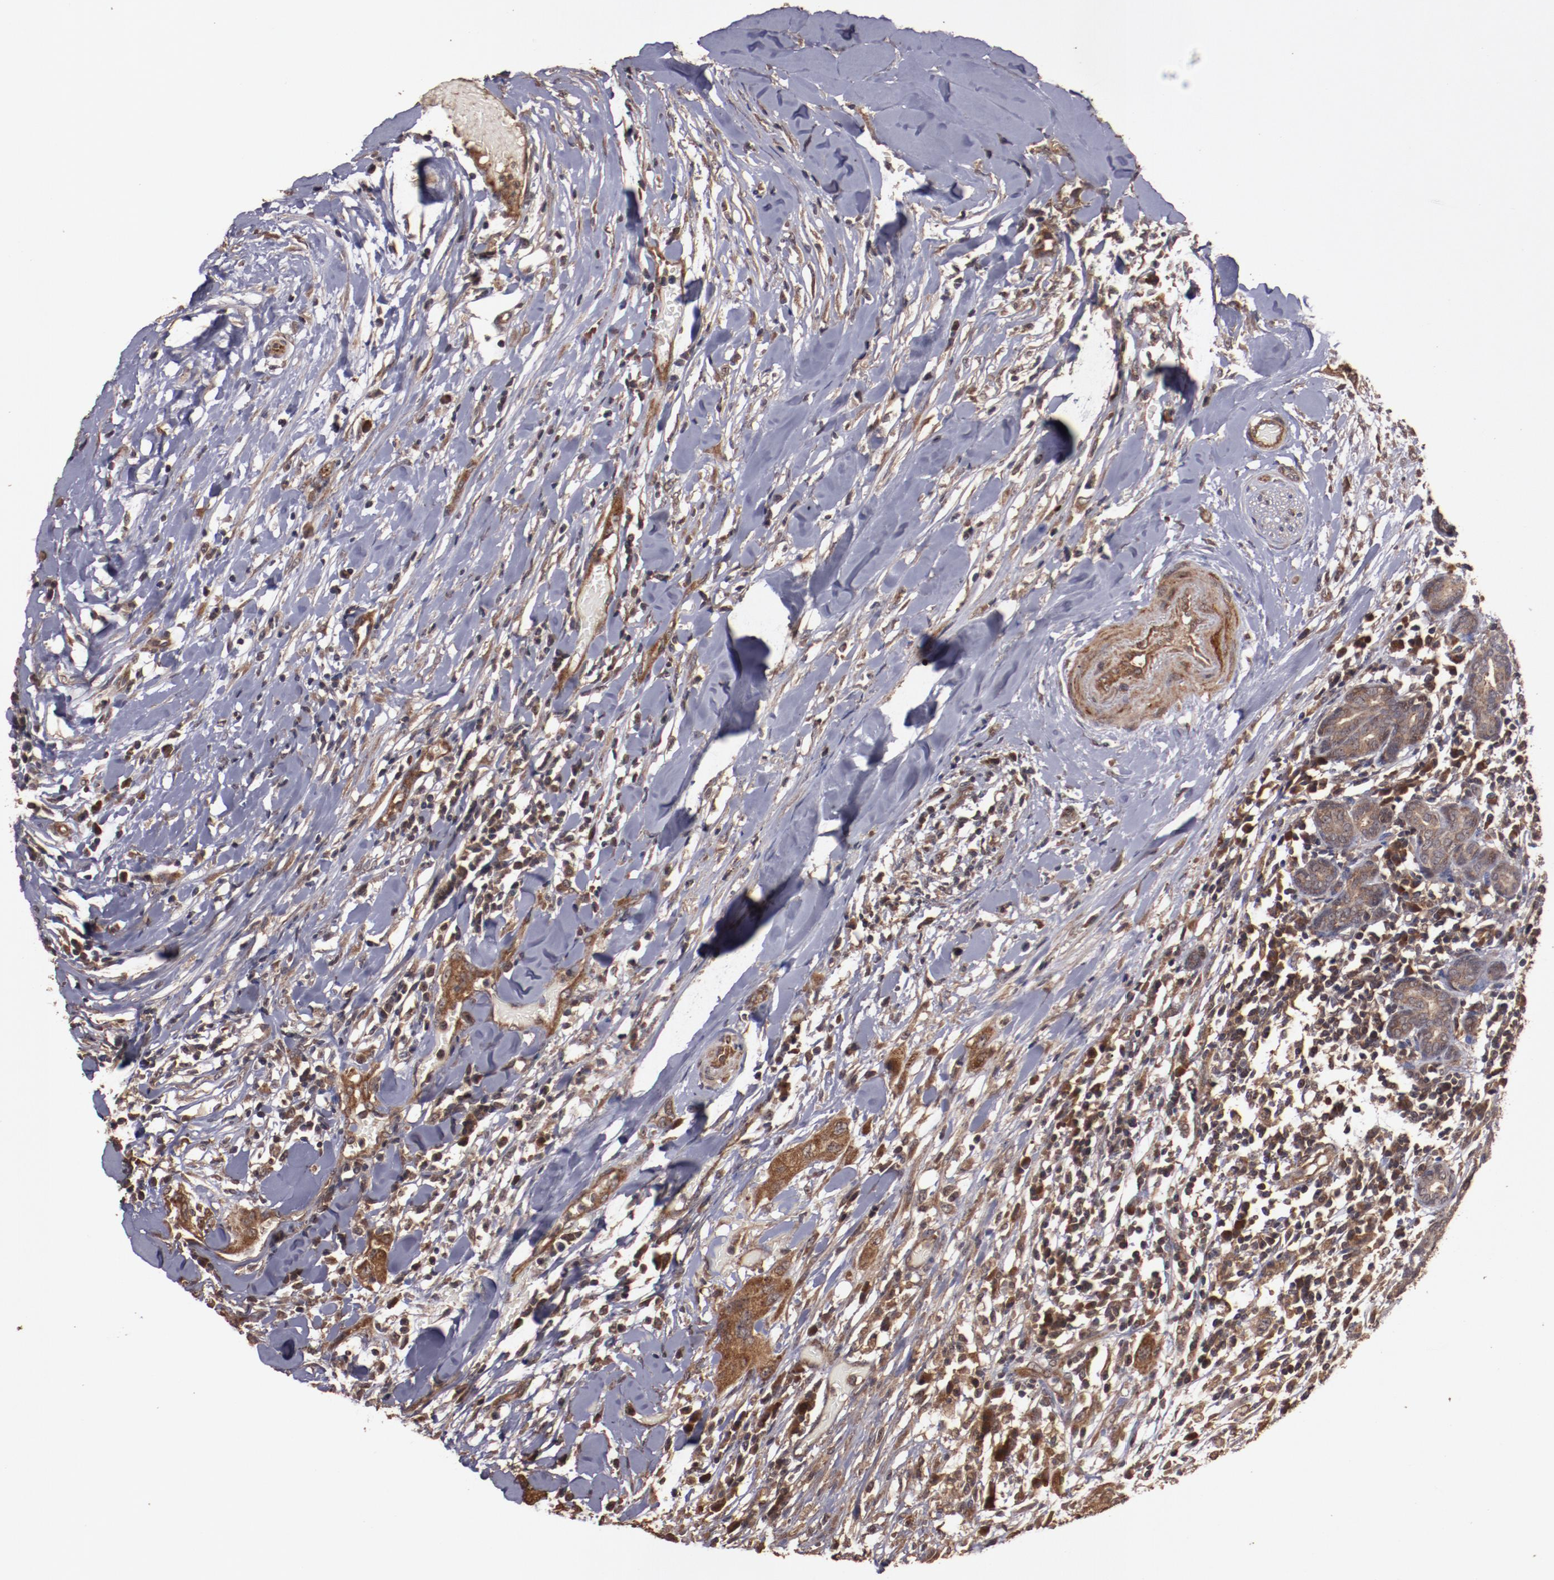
{"staining": {"intensity": "moderate", "quantity": ">75%", "location": "cytoplasmic/membranous"}, "tissue": "head and neck cancer", "cell_type": "Tumor cells", "image_type": "cancer", "snomed": [{"axis": "morphology", "description": "Neoplasm, malignant, NOS"}, {"axis": "topography", "description": "Salivary gland"}, {"axis": "topography", "description": "Head-Neck"}], "caption": "Head and neck cancer stained with a brown dye shows moderate cytoplasmic/membranous positive expression in approximately >75% of tumor cells.", "gene": "TXNDC16", "patient": {"sex": "male", "age": 43}}